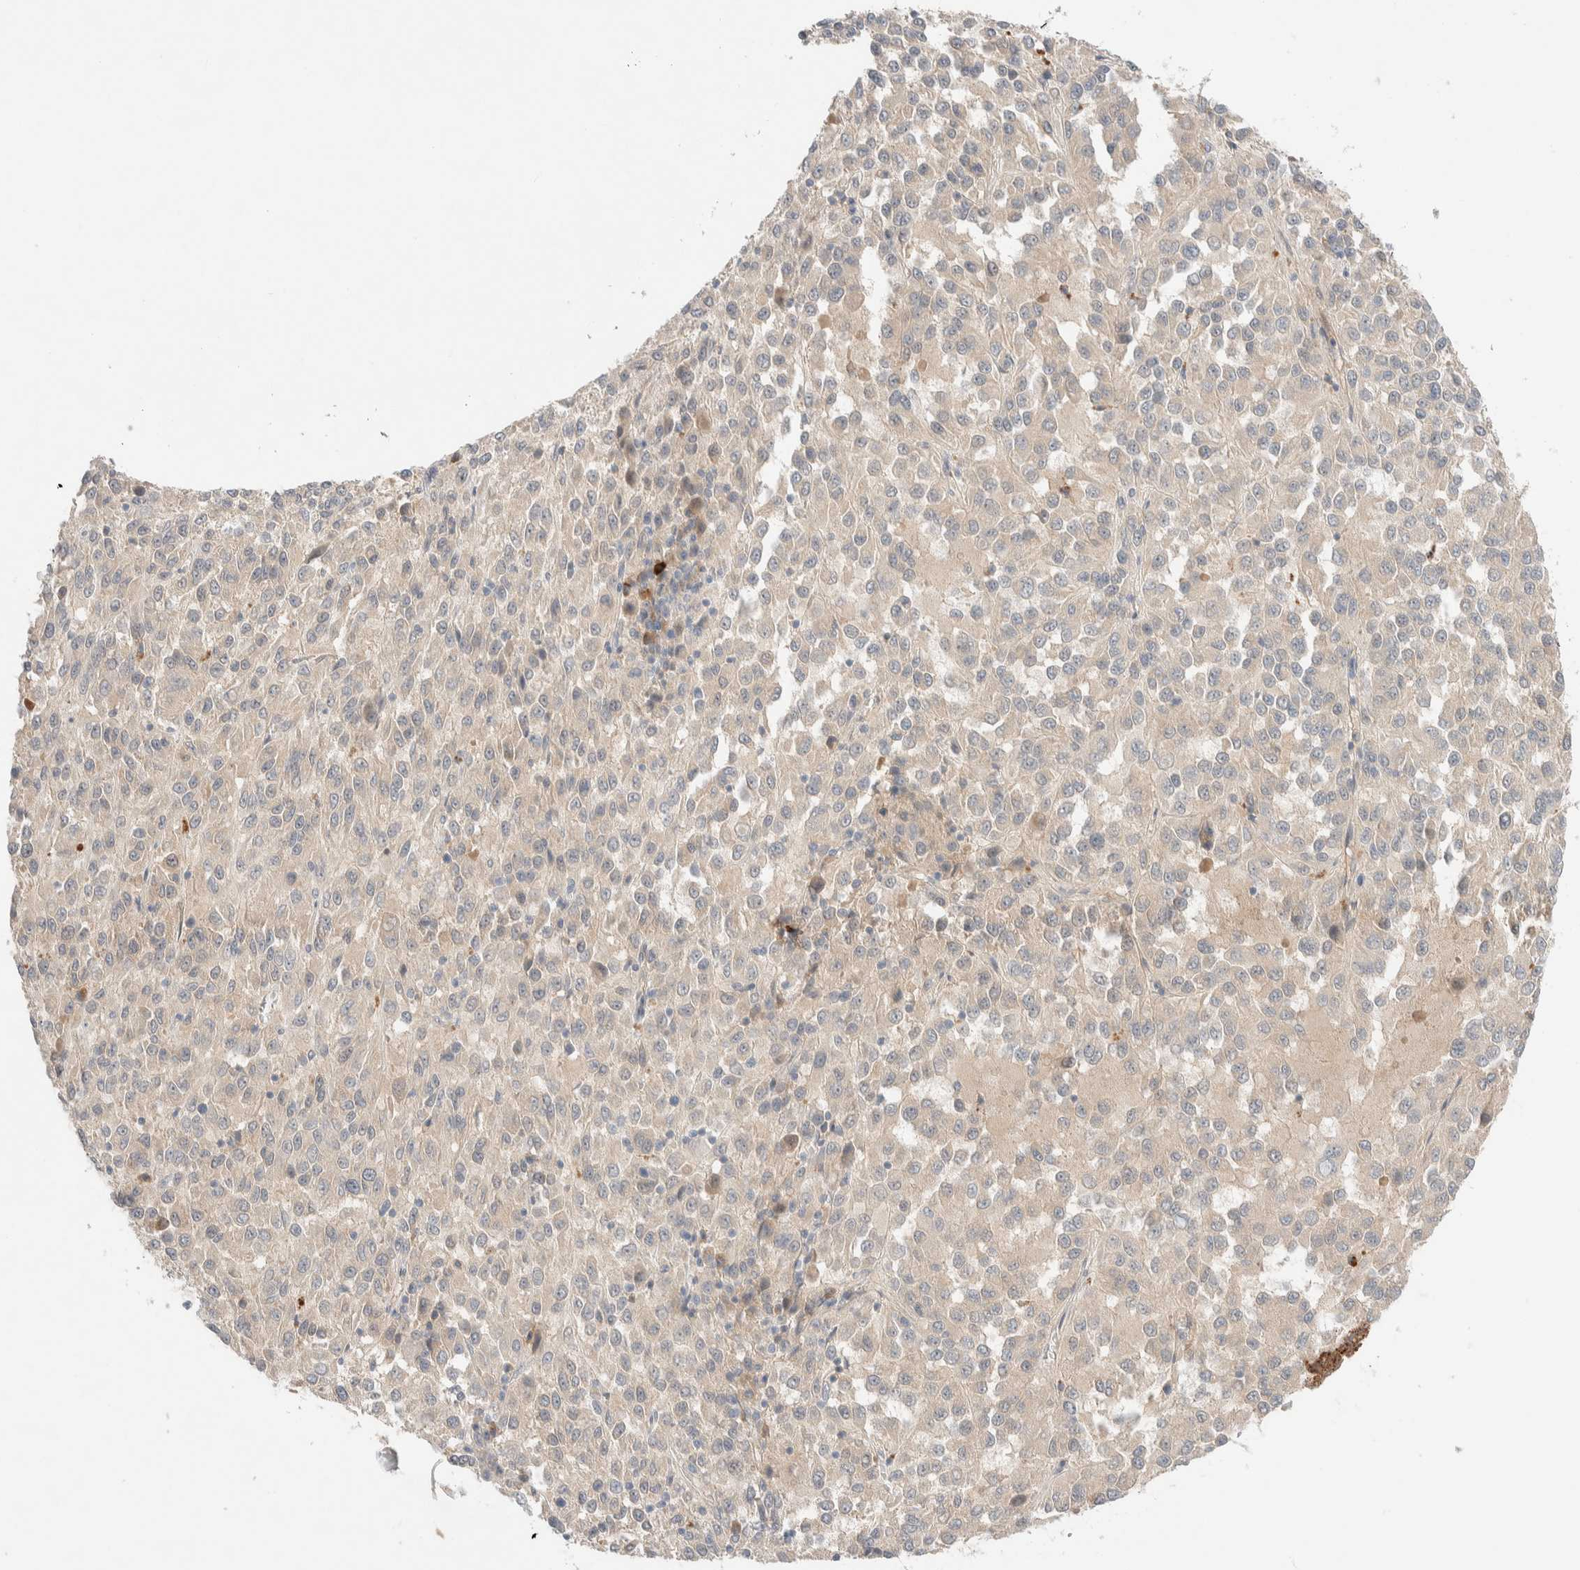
{"staining": {"intensity": "weak", "quantity": "<25%", "location": "cytoplasmic/membranous"}, "tissue": "melanoma", "cell_type": "Tumor cells", "image_type": "cancer", "snomed": [{"axis": "morphology", "description": "Malignant melanoma, Metastatic site"}, {"axis": "topography", "description": "Lung"}], "caption": "DAB immunohistochemical staining of human melanoma exhibits no significant expression in tumor cells.", "gene": "CHKA", "patient": {"sex": "male", "age": 64}}